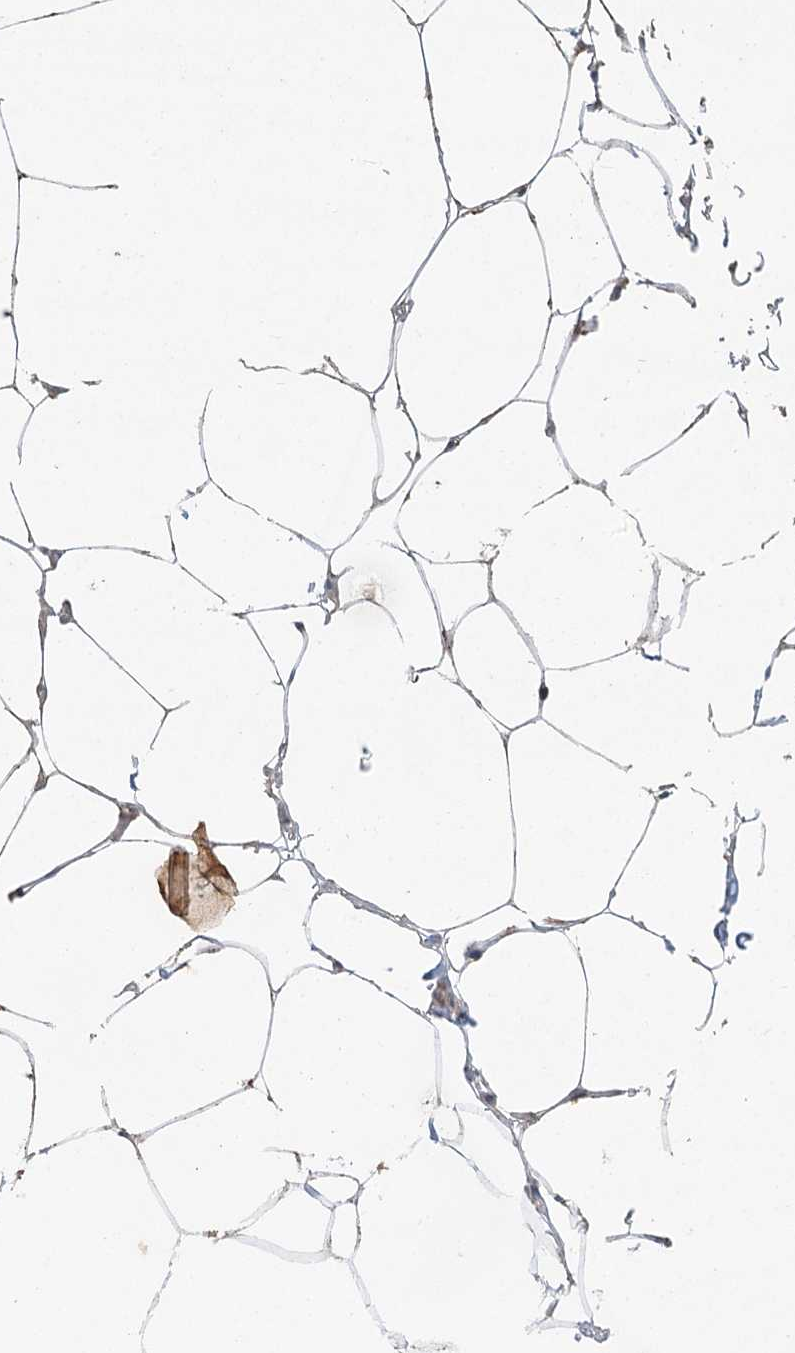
{"staining": {"intensity": "negative", "quantity": "none", "location": "none"}, "tissue": "adipose tissue", "cell_type": "Adipocytes", "image_type": "normal", "snomed": [{"axis": "morphology", "description": "Normal tissue, NOS"}, {"axis": "morphology", "description": "Fibrosis, NOS"}, {"axis": "topography", "description": "Breast"}, {"axis": "topography", "description": "Adipose tissue"}], "caption": "Adipocytes show no significant positivity in benign adipose tissue.", "gene": "LACTB", "patient": {"sex": "female", "age": 39}}